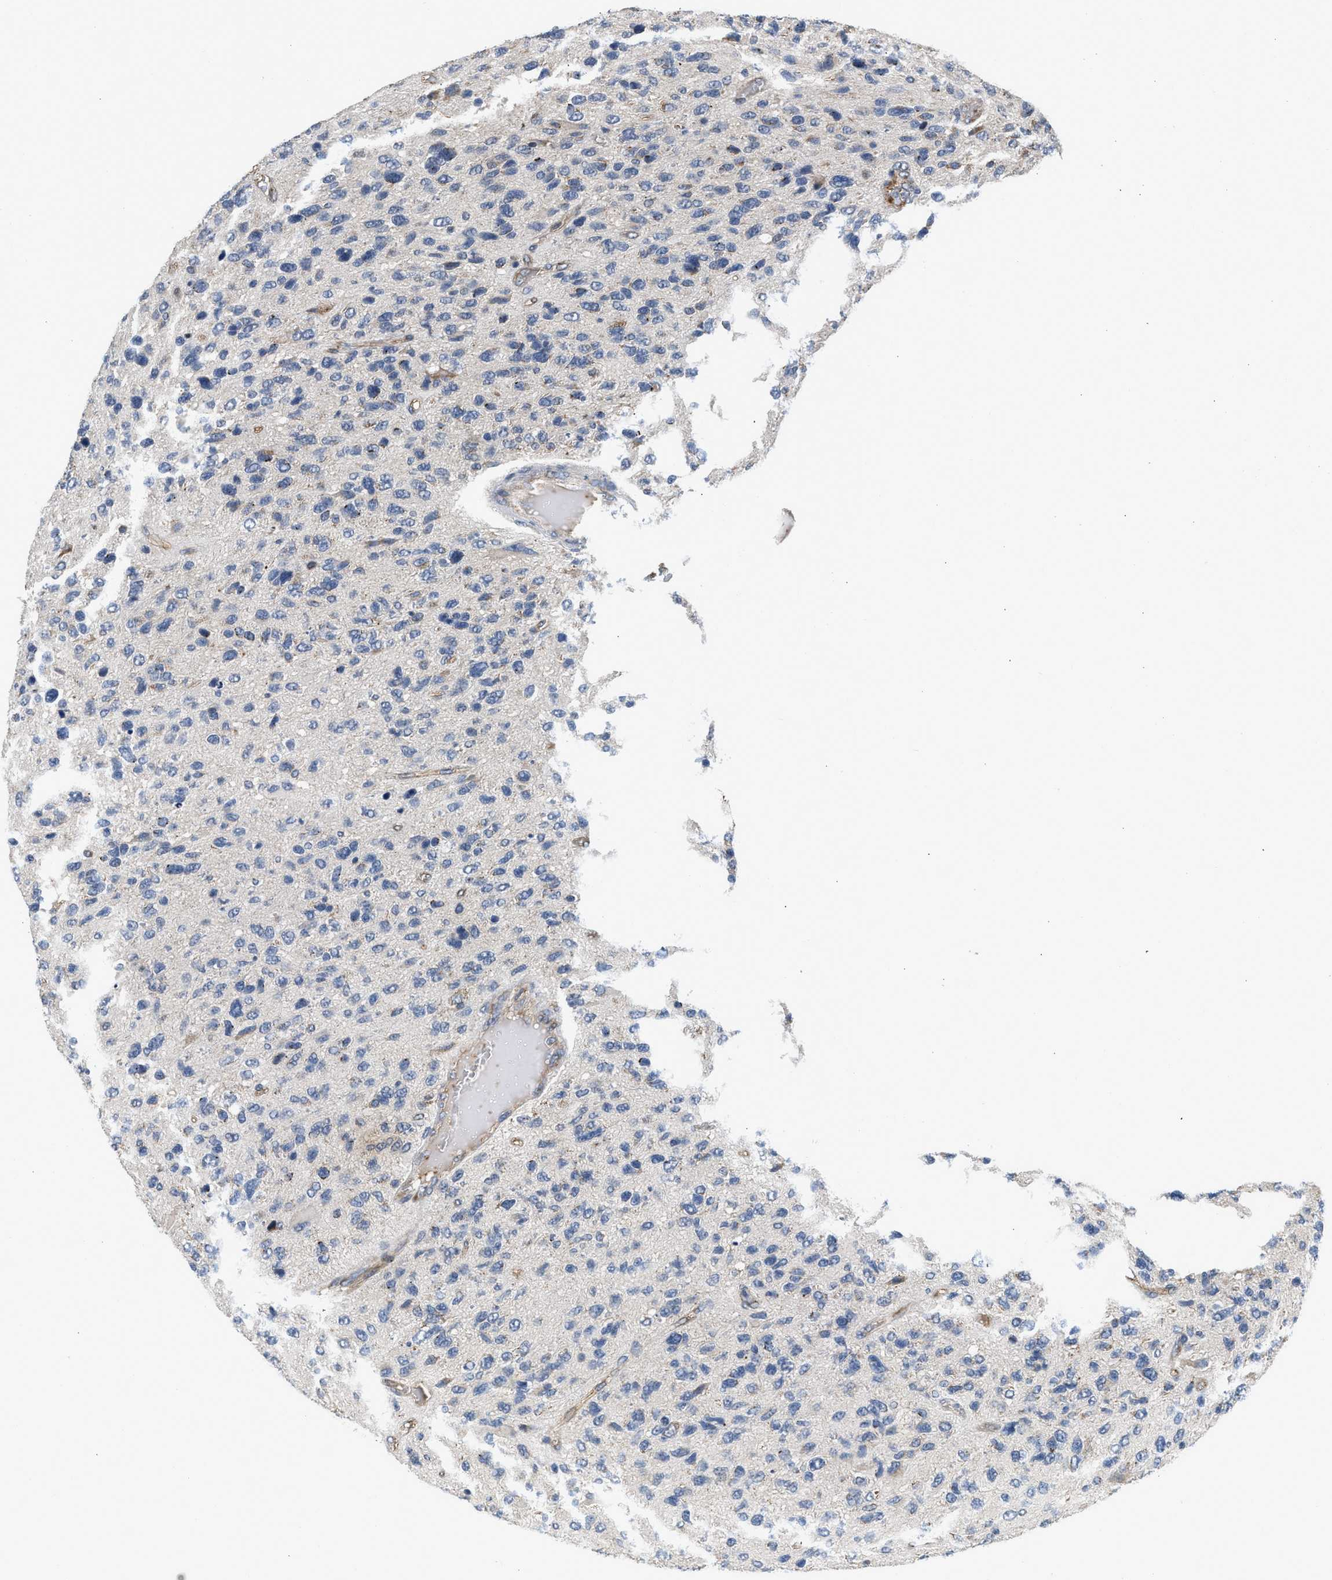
{"staining": {"intensity": "negative", "quantity": "none", "location": "none"}, "tissue": "glioma", "cell_type": "Tumor cells", "image_type": "cancer", "snomed": [{"axis": "morphology", "description": "Glioma, malignant, High grade"}, {"axis": "topography", "description": "Brain"}], "caption": "This is an immunohistochemistry image of human glioma. There is no staining in tumor cells.", "gene": "PIM1", "patient": {"sex": "female", "age": 58}}